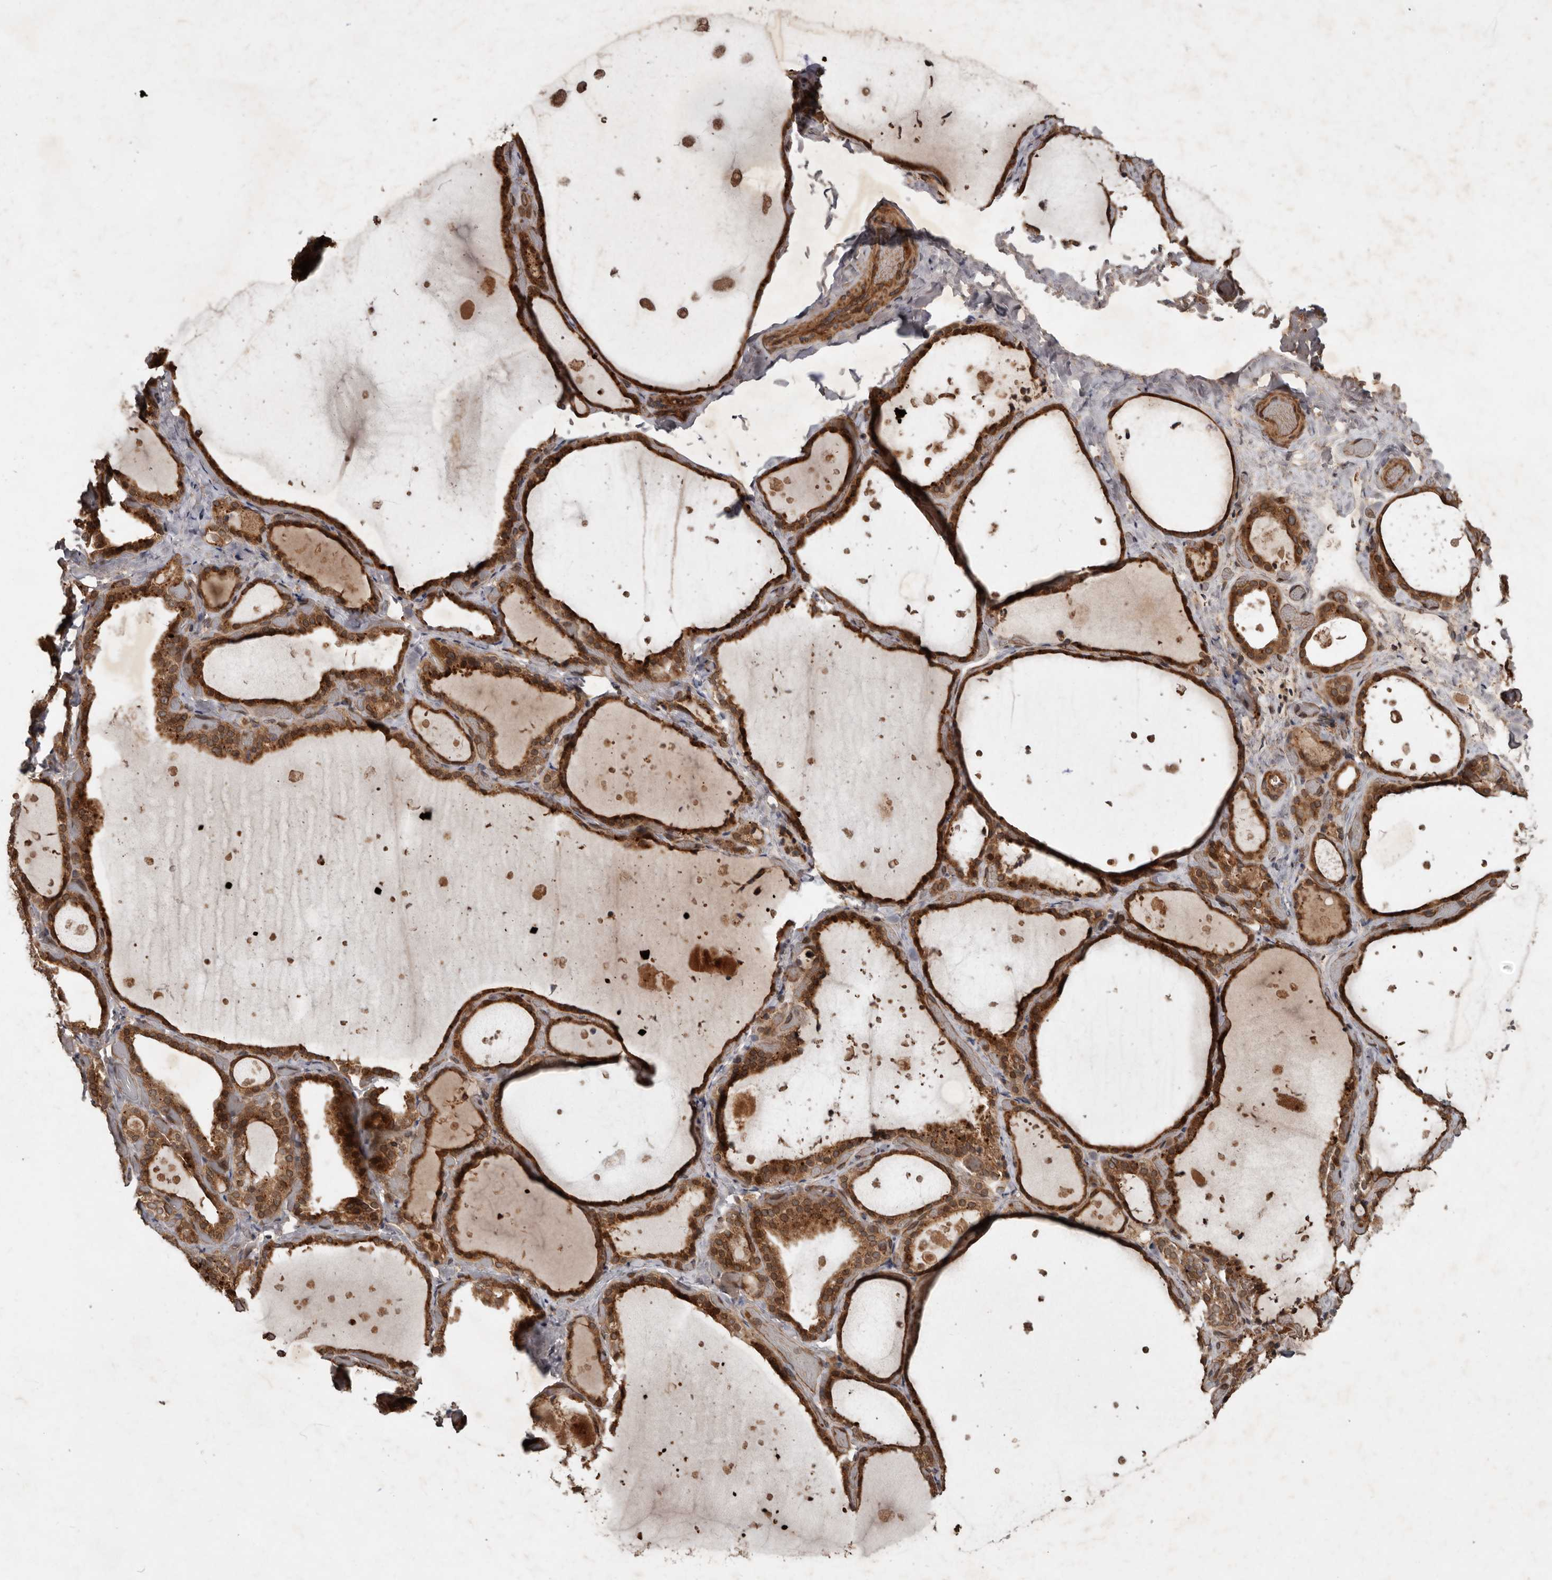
{"staining": {"intensity": "strong", "quantity": ">75%", "location": "cytoplasmic/membranous"}, "tissue": "thyroid gland", "cell_type": "Glandular cells", "image_type": "normal", "snomed": [{"axis": "morphology", "description": "Normal tissue, NOS"}, {"axis": "topography", "description": "Thyroid gland"}], "caption": "Normal thyroid gland was stained to show a protein in brown. There is high levels of strong cytoplasmic/membranous expression in approximately >75% of glandular cells. The staining was performed using DAB (3,3'-diaminobenzidine) to visualize the protein expression in brown, while the nuclei were stained in blue with hematoxylin (Magnification: 20x).", "gene": "STK36", "patient": {"sex": "female", "age": 44}}